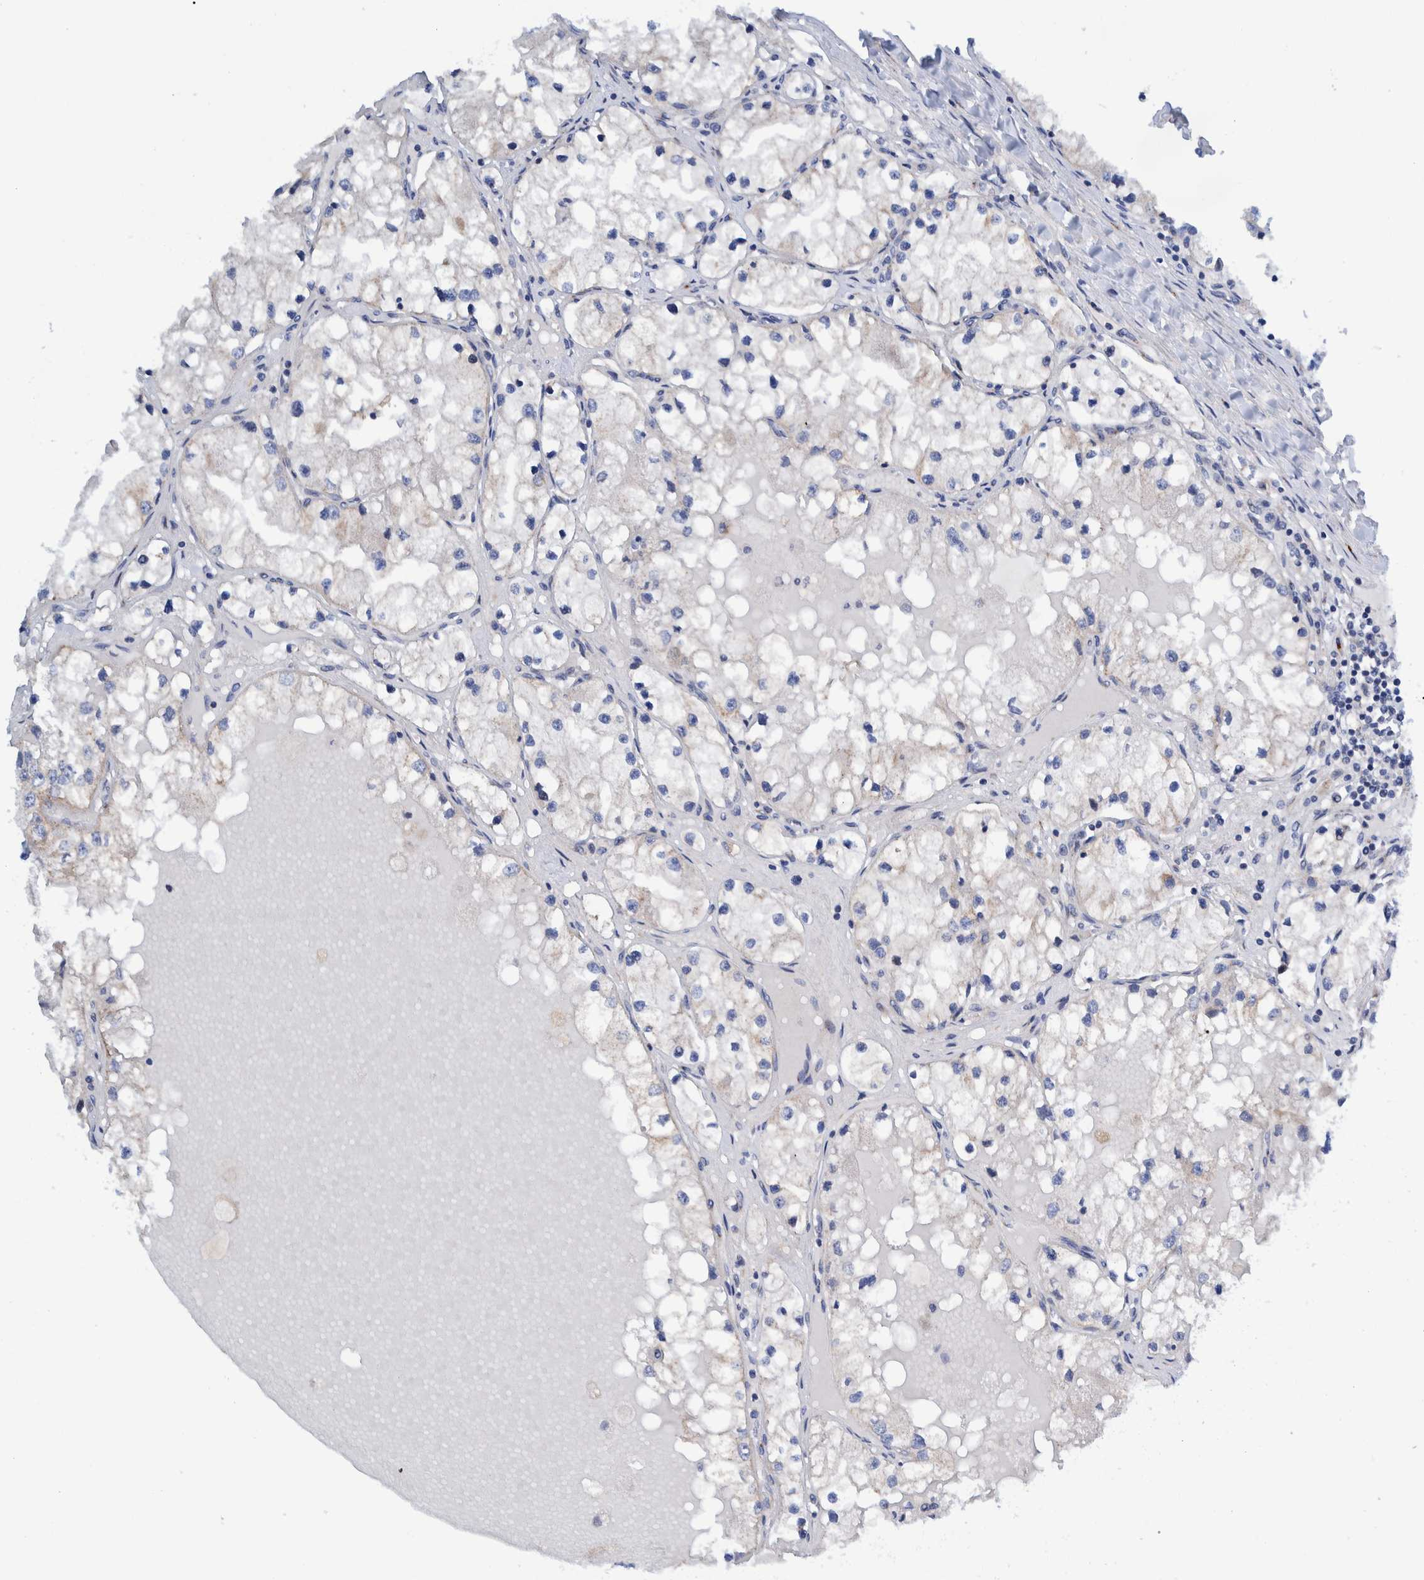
{"staining": {"intensity": "negative", "quantity": "none", "location": "none"}, "tissue": "renal cancer", "cell_type": "Tumor cells", "image_type": "cancer", "snomed": [{"axis": "morphology", "description": "Adenocarcinoma, NOS"}, {"axis": "topography", "description": "Kidney"}], "caption": "An immunohistochemistry (IHC) photomicrograph of renal adenocarcinoma is shown. There is no staining in tumor cells of renal adenocarcinoma. The staining was performed using DAB (3,3'-diaminobenzidine) to visualize the protein expression in brown, while the nuclei were stained in blue with hematoxylin (Magnification: 20x).", "gene": "TRIM58", "patient": {"sex": "male", "age": 68}}